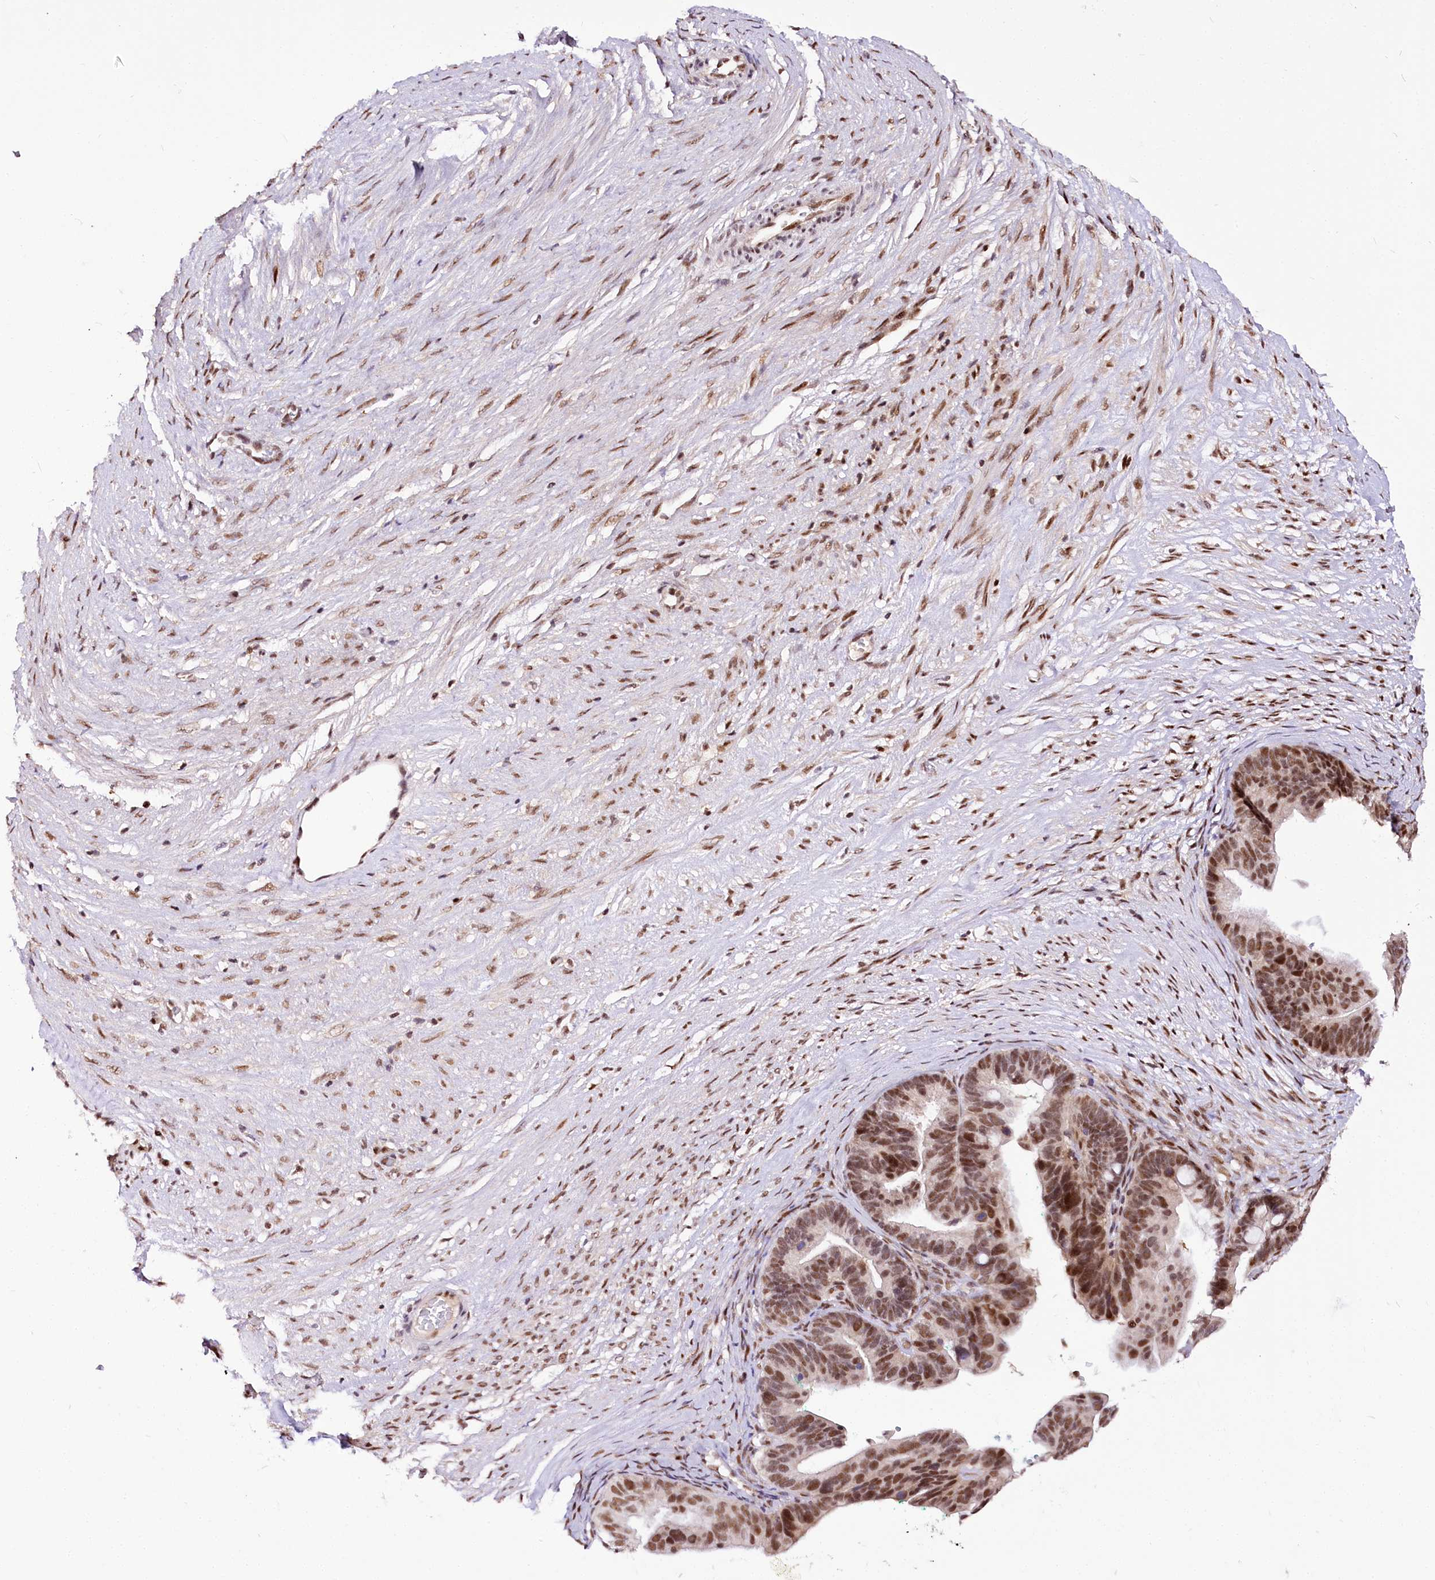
{"staining": {"intensity": "moderate", "quantity": ">75%", "location": "nuclear"}, "tissue": "ovarian cancer", "cell_type": "Tumor cells", "image_type": "cancer", "snomed": [{"axis": "morphology", "description": "Cystadenocarcinoma, serous, NOS"}, {"axis": "topography", "description": "Ovary"}], "caption": "A micrograph showing moderate nuclear positivity in approximately >75% of tumor cells in ovarian serous cystadenocarcinoma, as visualized by brown immunohistochemical staining.", "gene": "POLA2", "patient": {"sex": "female", "age": 56}}